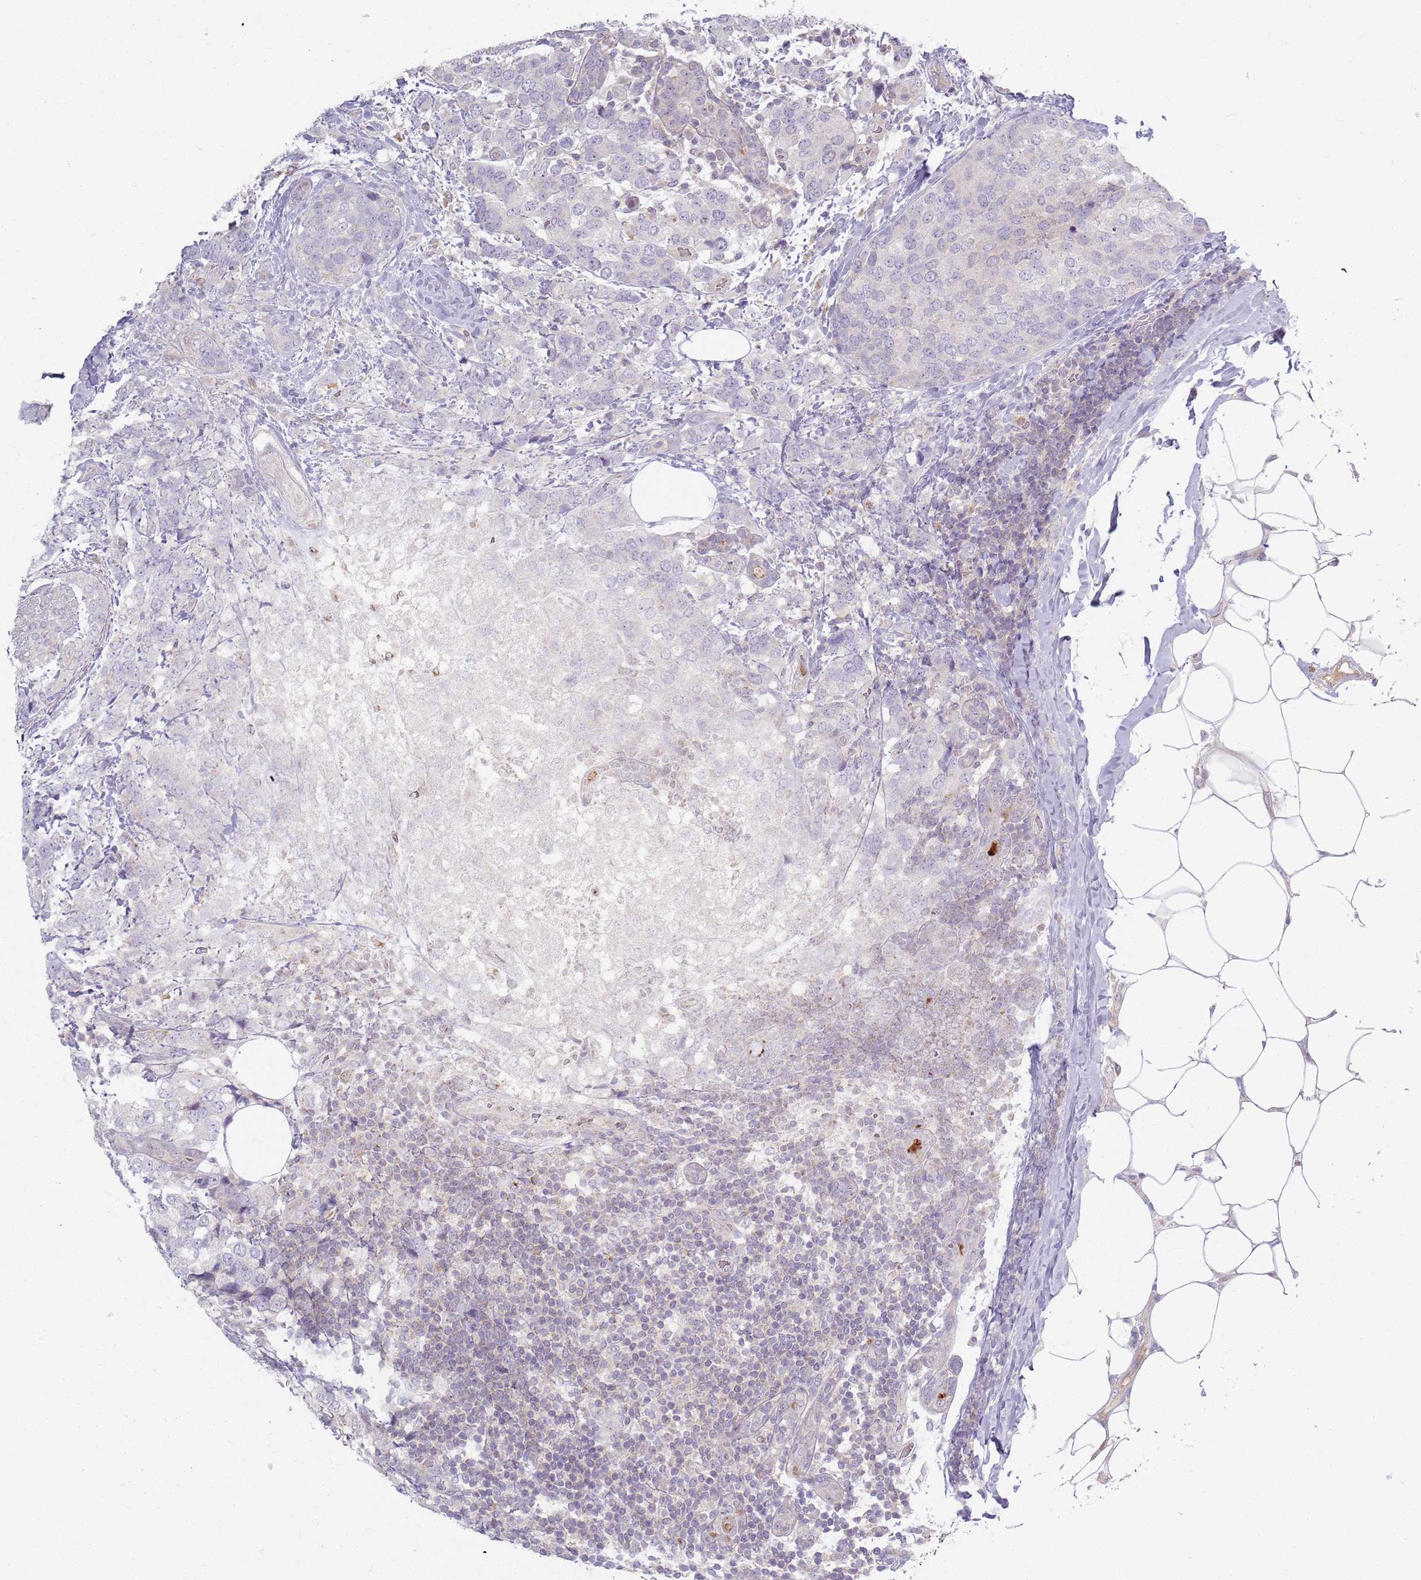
{"staining": {"intensity": "negative", "quantity": "none", "location": "none"}, "tissue": "breast cancer", "cell_type": "Tumor cells", "image_type": "cancer", "snomed": [{"axis": "morphology", "description": "Lobular carcinoma"}, {"axis": "topography", "description": "Breast"}], "caption": "Immunohistochemistry (IHC) of breast lobular carcinoma reveals no staining in tumor cells.", "gene": "ZDHHC2", "patient": {"sex": "female", "age": 59}}